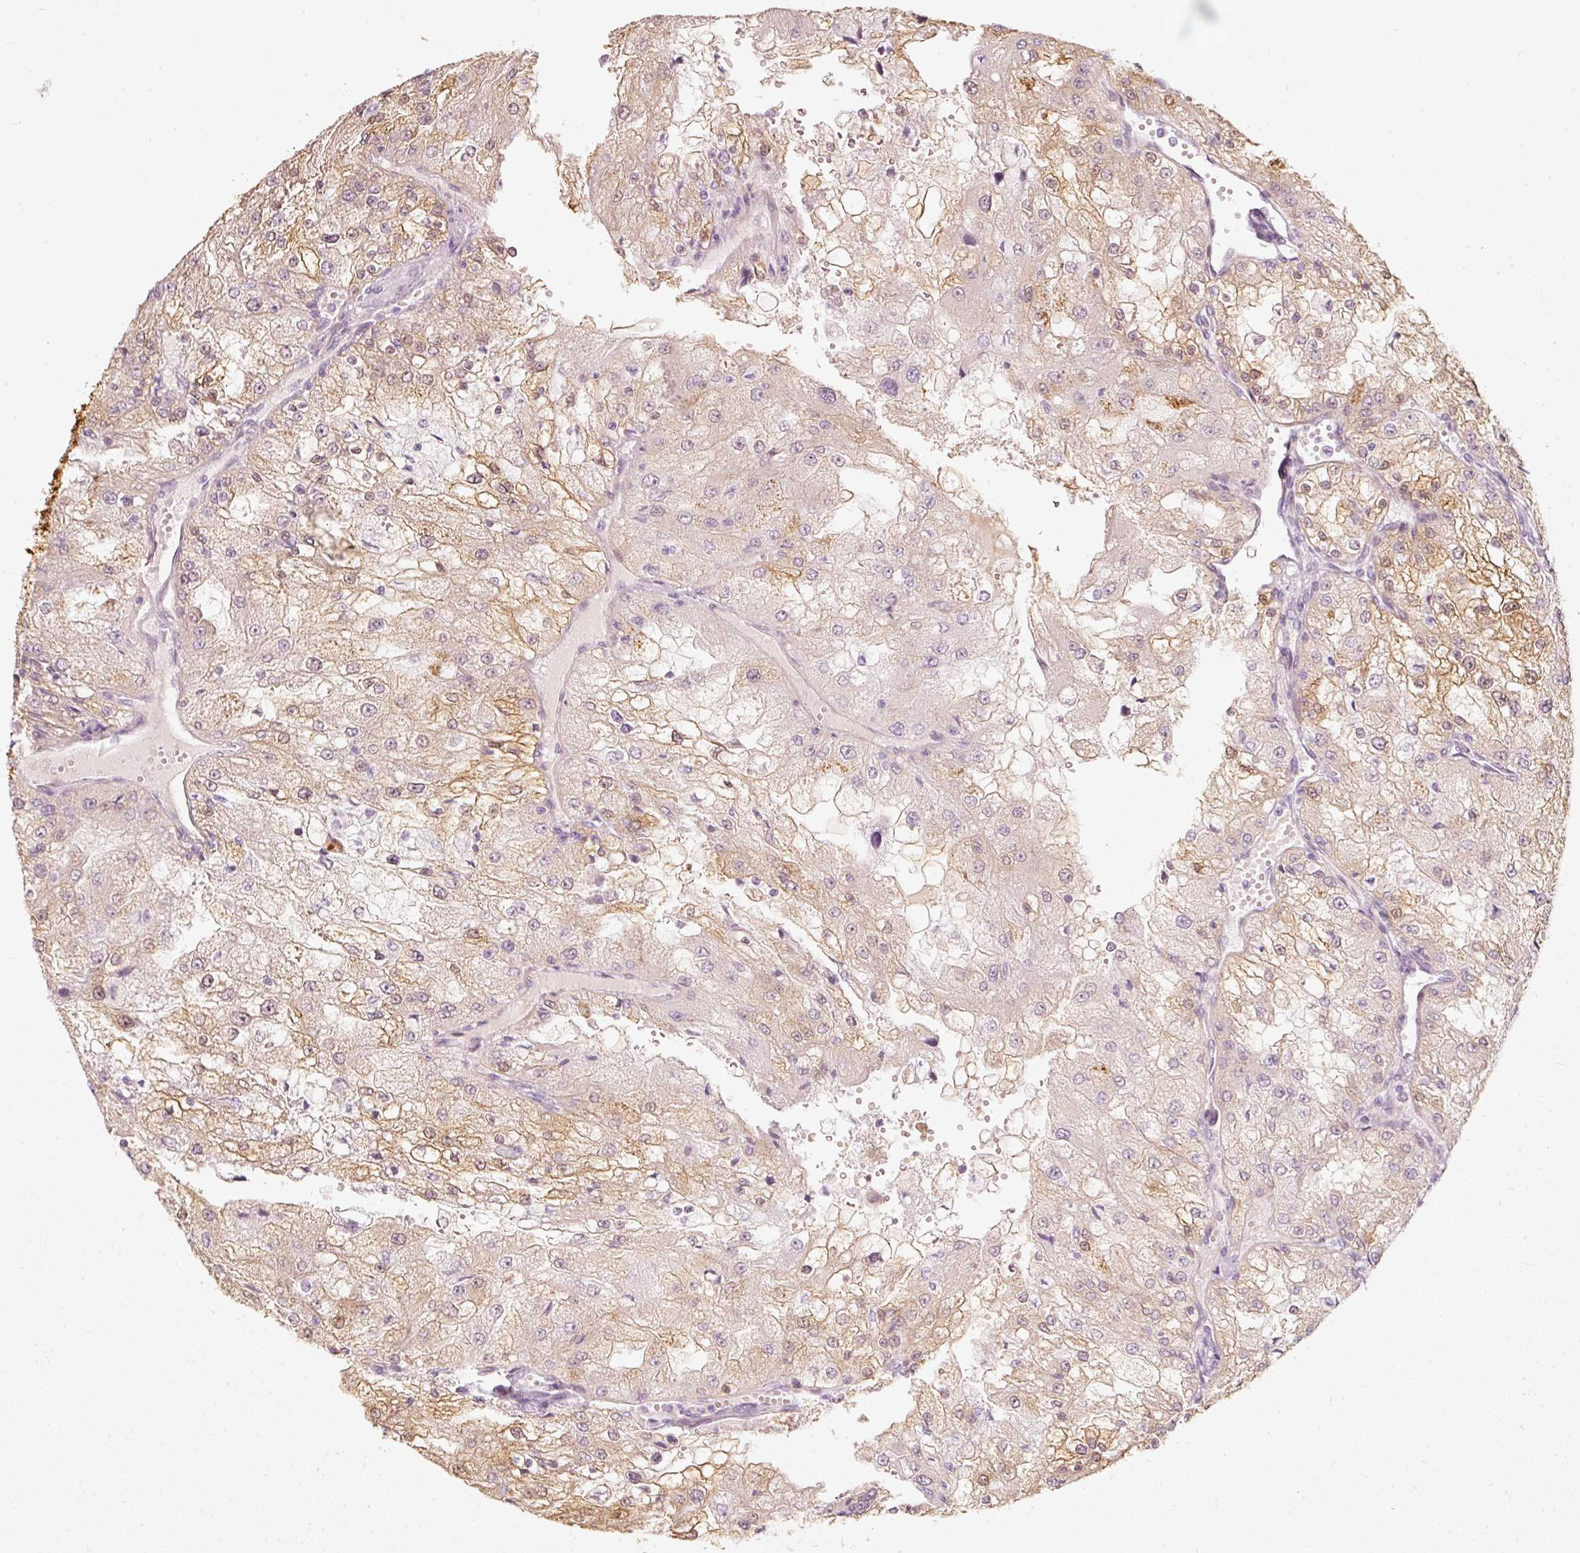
{"staining": {"intensity": "moderate", "quantity": "25%-75%", "location": "cytoplasmic/membranous"}, "tissue": "renal cancer", "cell_type": "Tumor cells", "image_type": "cancer", "snomed": [{"axis": "morphology", "description": "Adenocarcinoma, NOS"}, {"axis": "topography", "description": "Kidney"}], "caption": "Immunohistochemical staining of human renal cancer demonstrates medium levels of moderate cytoplasmic/membranous positivity in approximately 25%-75% of tumor cells.", "gene": "SLC20A1", "patient": {"sex": "female", "age": 74}}